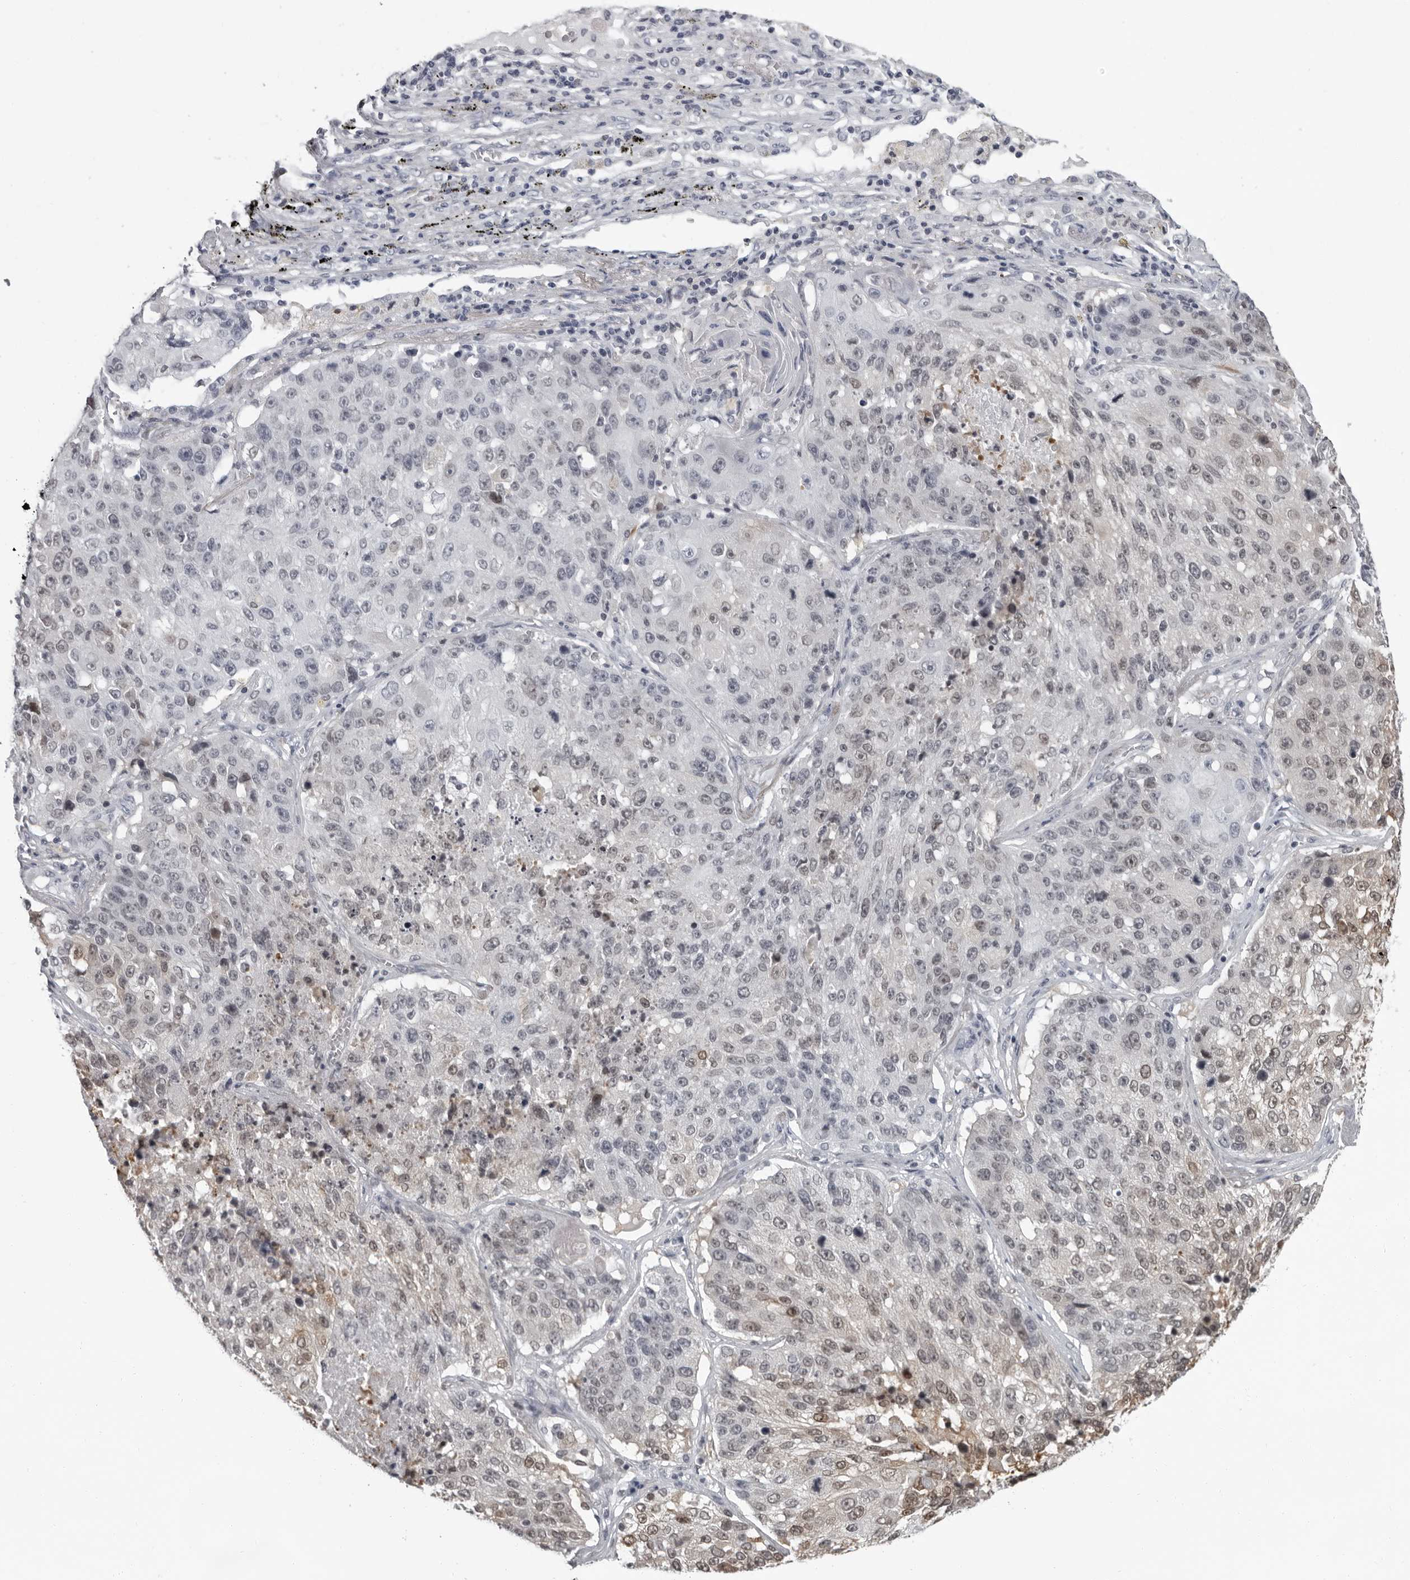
{"staining": {"intensity": "weak", "quantity": "<25%", "location": "nuclear"}, "tissue": "lung cancer", "cell_type": "Tumor cells", "image_type": "cancer", "snomed": [{"axis": "morphology", "description": "Squamous cell carcinoma, NOS"}, {"axis": "topography", "description": "Lung"}], "caption": "IHC histopathology image of human lung cancer (squamous cell carcinoma) stained for a protein (brown), which displays no expression in tumor cells.", "gene": "LZIC", "patient": {"sex": "male", "age": 61}}